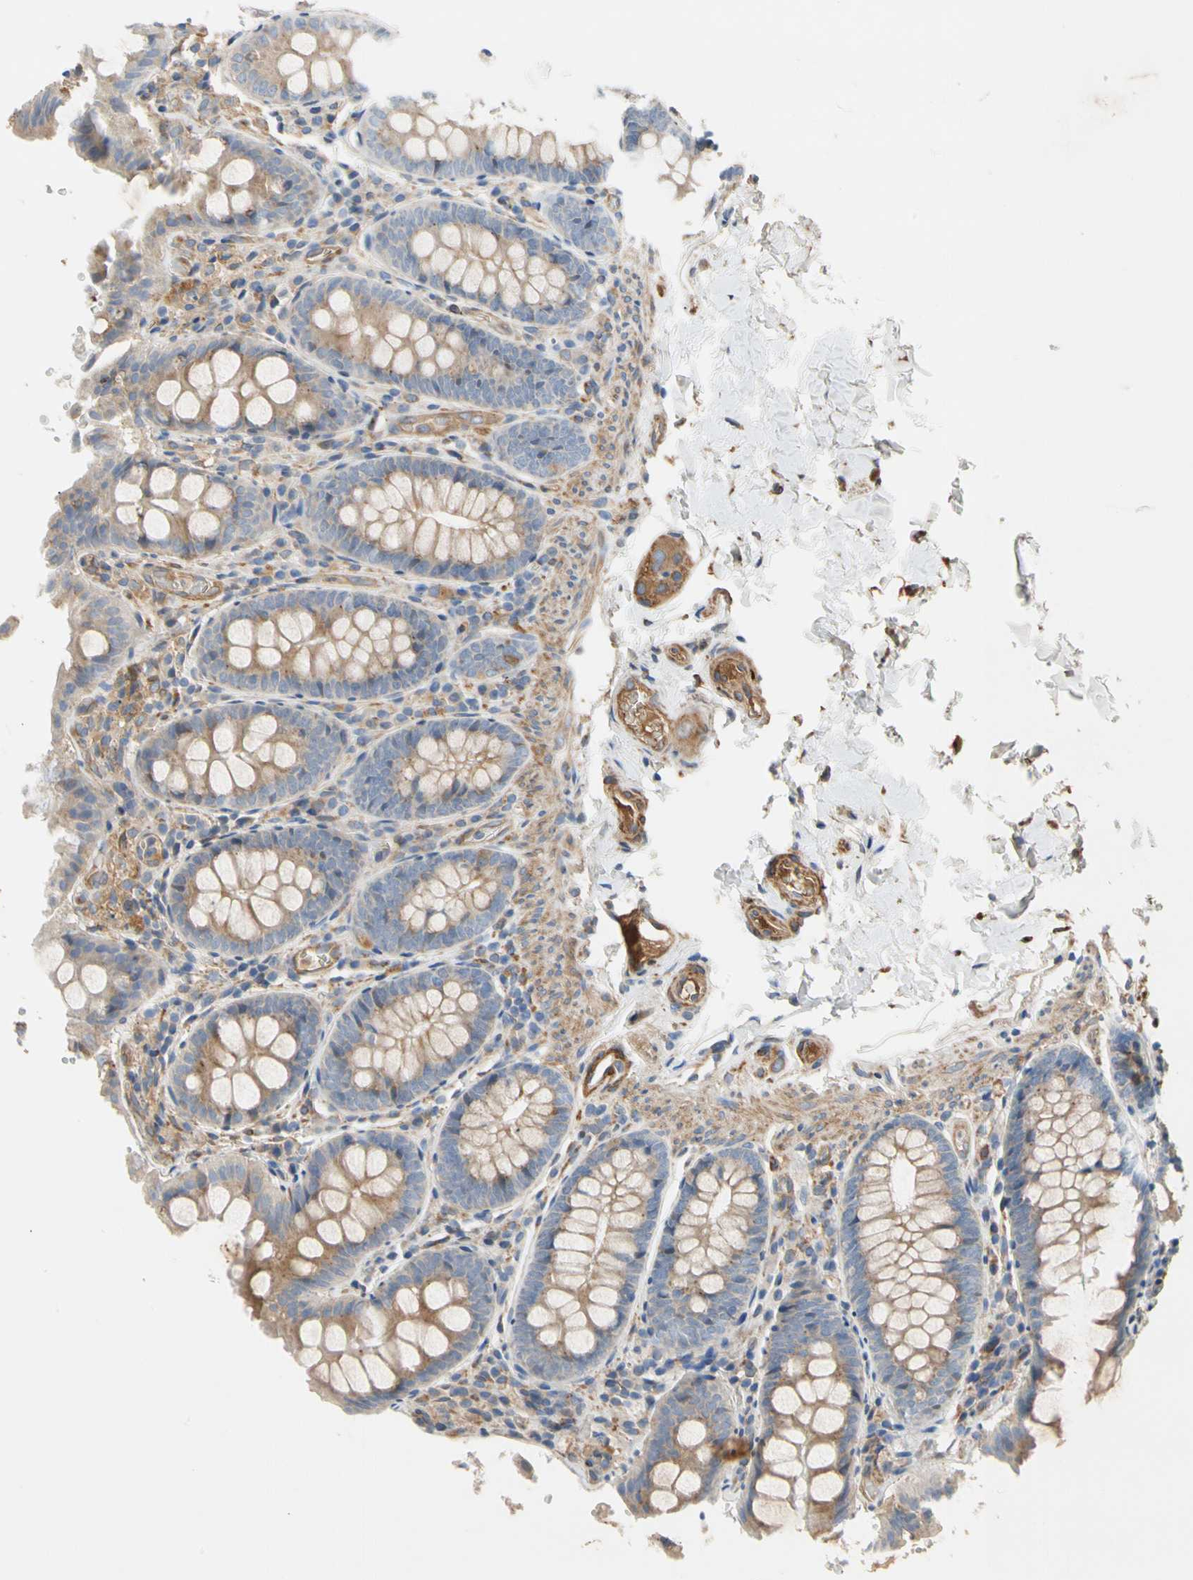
{"staining": {"intensity": "moderate", "quantity": ">75%", "location": "cytoplasmic/membranous"}, "tissue": "colon", "cell_type": "Endothelial cells", "image_type": "normal", "snomed": [{"axis": "morphology", "description": "Normal tissue, NOS"}, {"axis": "topography", "description": "Colon"}], "caption": "Protein staining of unremarkable colon demonstrates moderate cytoplasmic/membranous expression in approximately >75% of endothelial cells. (brown staining indicates protein expression, while blue staining denotes nuclei).", "gene": "ENTREP3", "patient": {"sex": "female", "age": 61}}